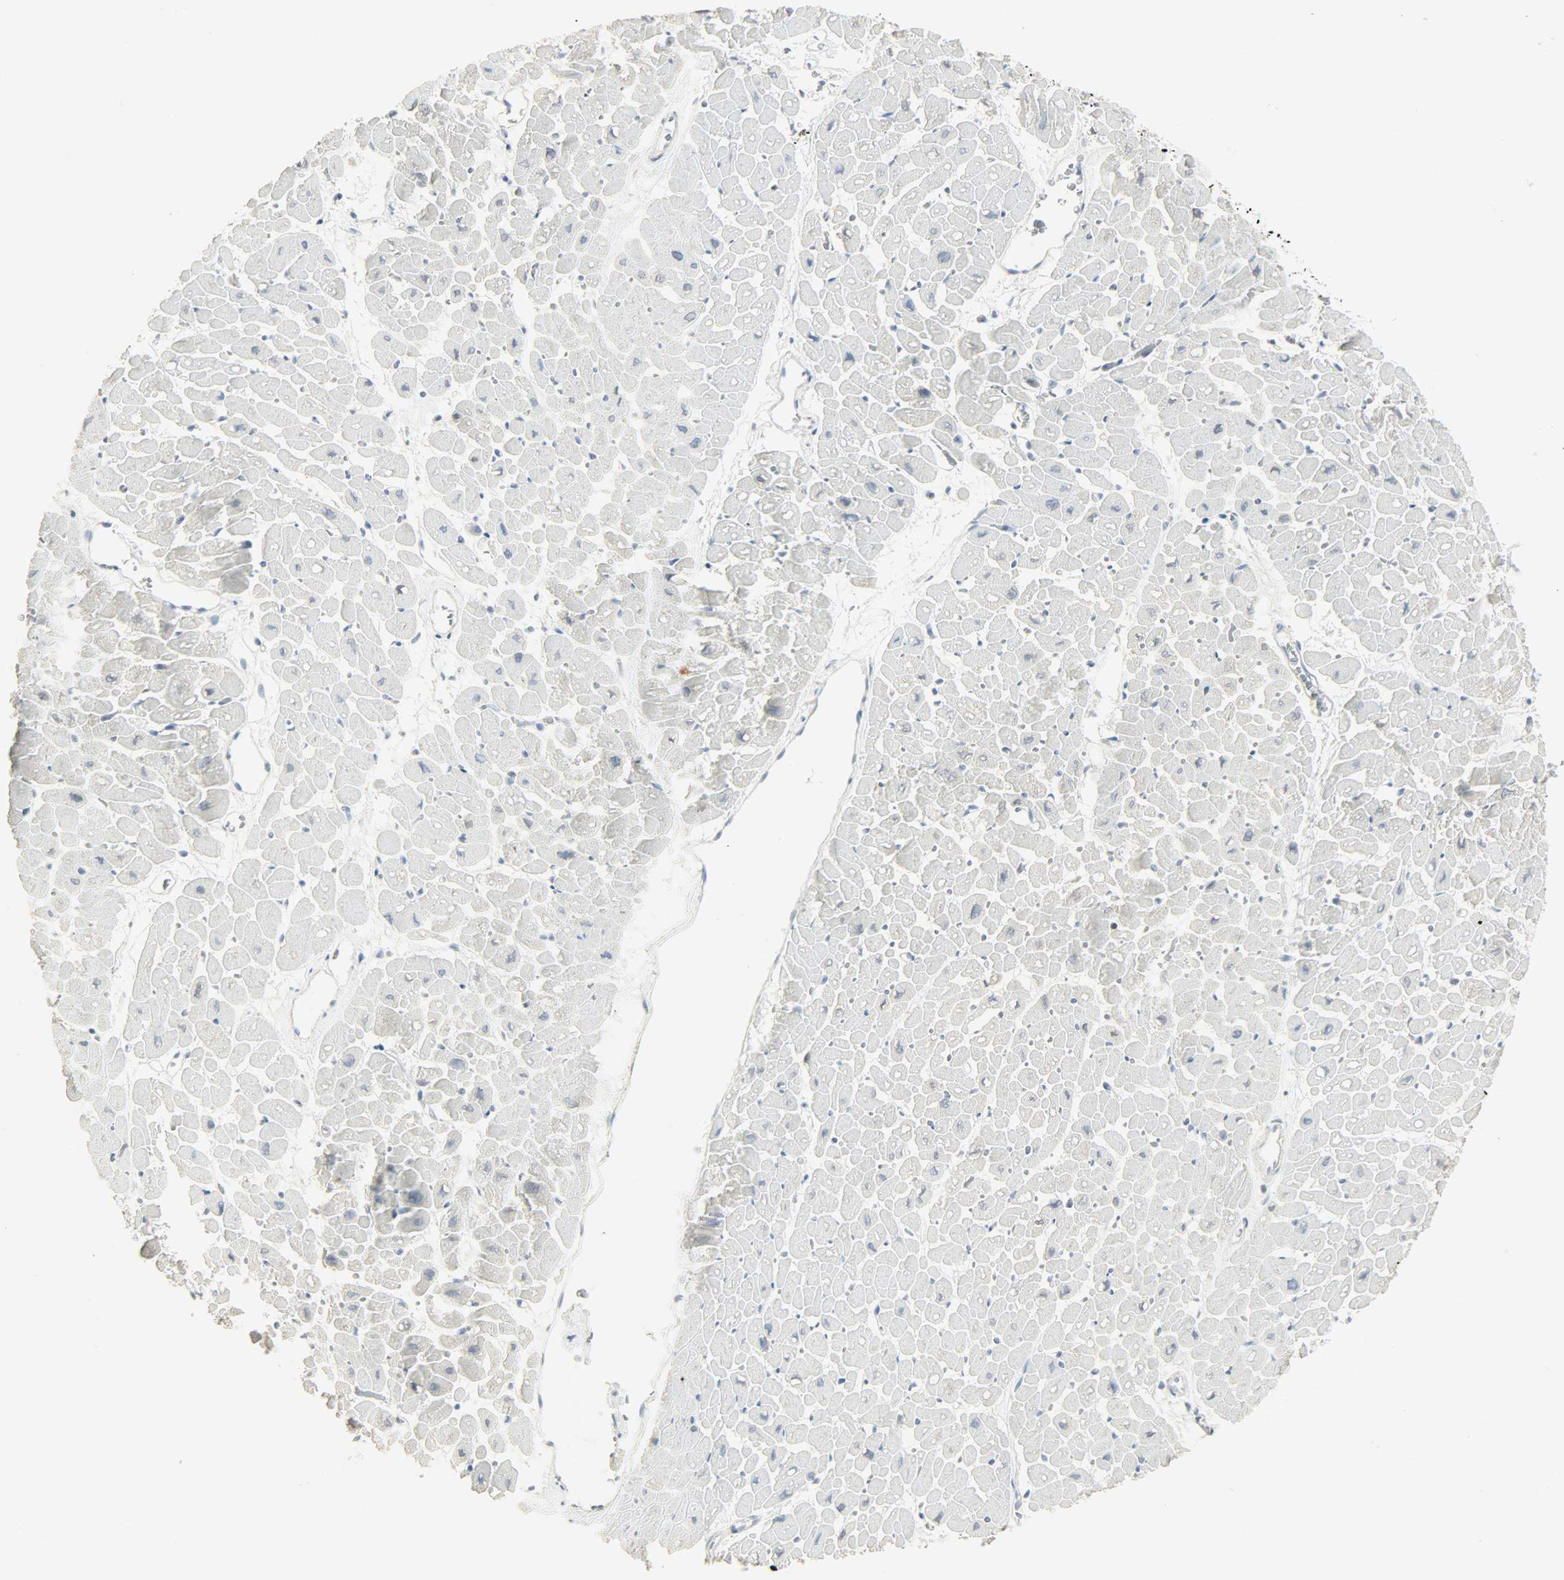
{"staining": {"intensity": "negative", "quantity": "none", "location": "none"}, "tissue": "heart muscle", "cell_type": "Cardiomyocytes", "image_type": "normal", "snomed": [{"axis": "morphology", "description": "Normal tissue, NOS"}, {"axis": "topography", "description": "Heart"}], "caption": "Immunohistochemistry histopathology image of normal heart muscle: heart muscle stained with DAB (3,3'-diaminobenzidine) exhibits no significant protein staining in cardiomyocytes.", "gene": "CAMK4", "patient": {"sex": "male", "age": 45}}